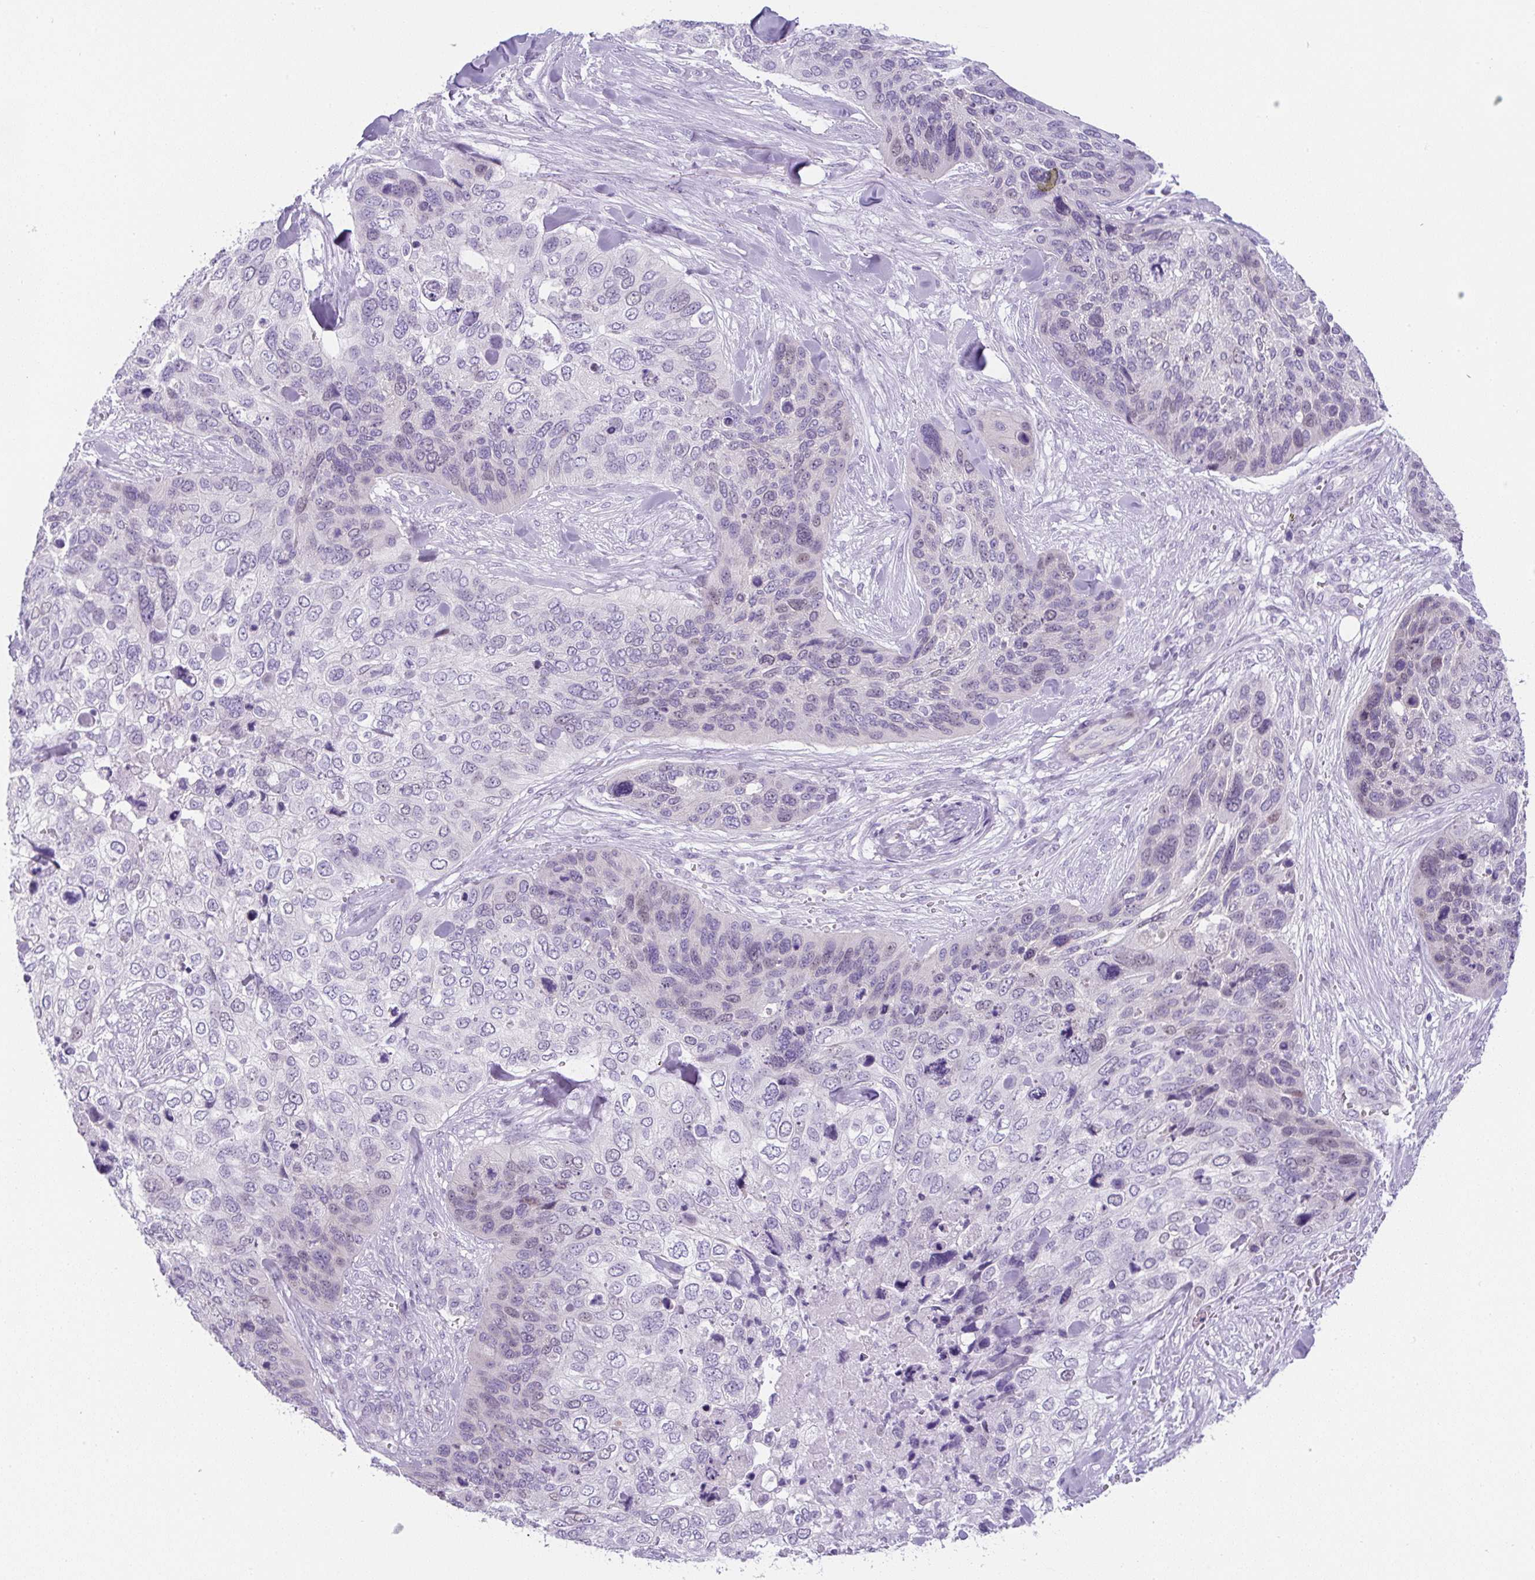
{"staining": {"intensity": "weak", "quantity": "<25%", "location": "nuclear"}, "tissue": "skin cancer", "cell_type": "Tumor cells", "image_type": "cancer", "snomed": [{"axis": "morphology", "description": "Basal cell carcinoma"}, {"axis": "topography", "description": "Skin"}], "caption": "This is a photomicrograph of immunohistochemistry staining of skin basal cell carcinoma, which shows no expression in tumor cells.", "gene": "ADAMTS19", "patient": {"sex": "female", "age": 74}}